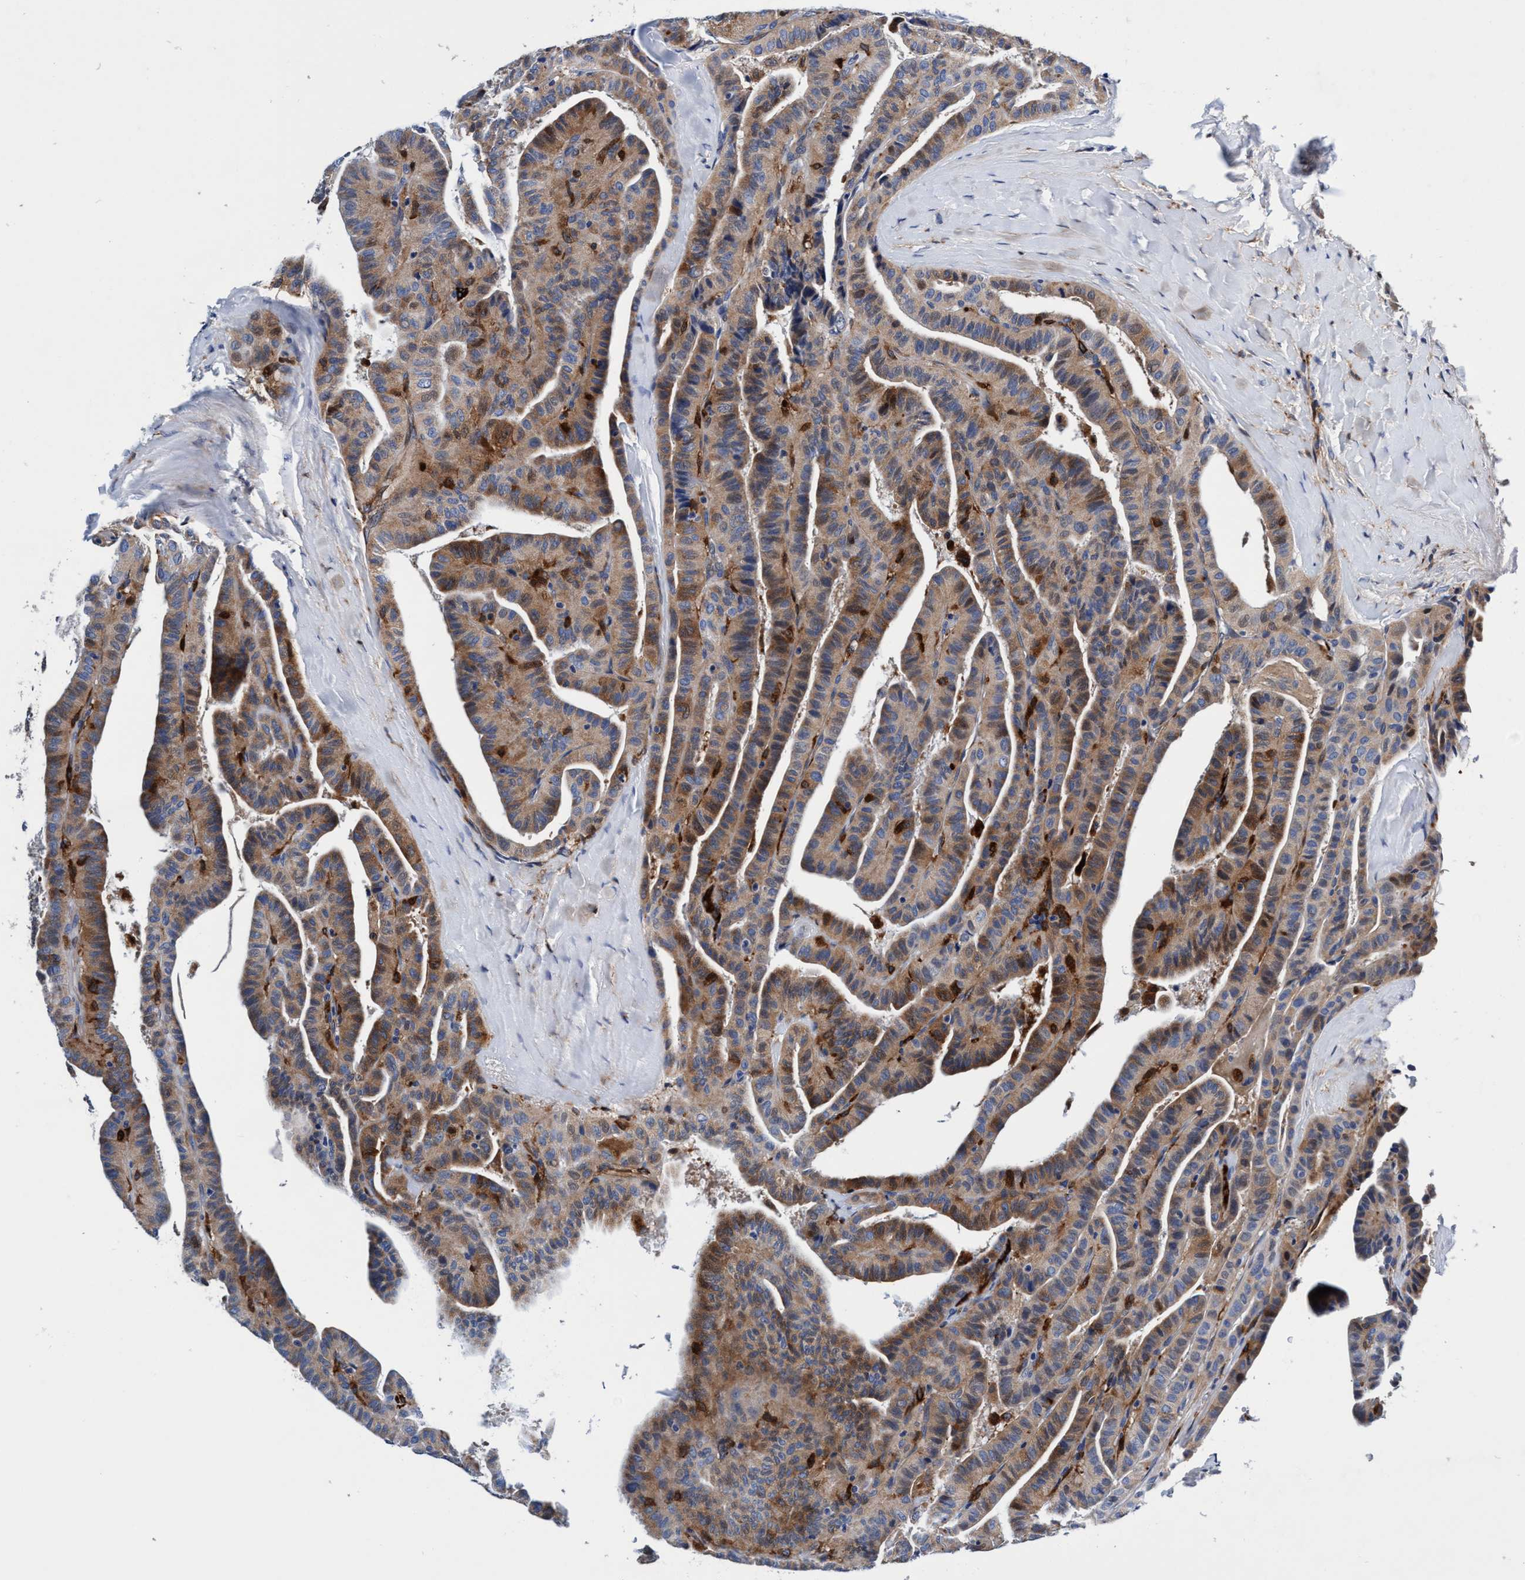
{"staining": {"intensity": "moderate", "quantity": ">75%", "location": "cytoplasmic/membranous"}, "tissue": "thyroid cancer", "cell_type": "Tumor cells", "image_type": "cancer", "snomed": [{"axis": "morphology", "description": "Papillary adenocarcinoma, NOS"}, {"axis": "topography", "description": "Thyroid gland"}], "caption": "Protein staining of papillary adenocarcinoma (thyroid) tissue exhibits moderate cytoplasmic/membranous expression in about >75% of tumor cells. (brown staining indicates protein expression, while blue staining denotes nuclei).", "gene": "UBALD2", "patient": {"sex": "male", "age": 77}}